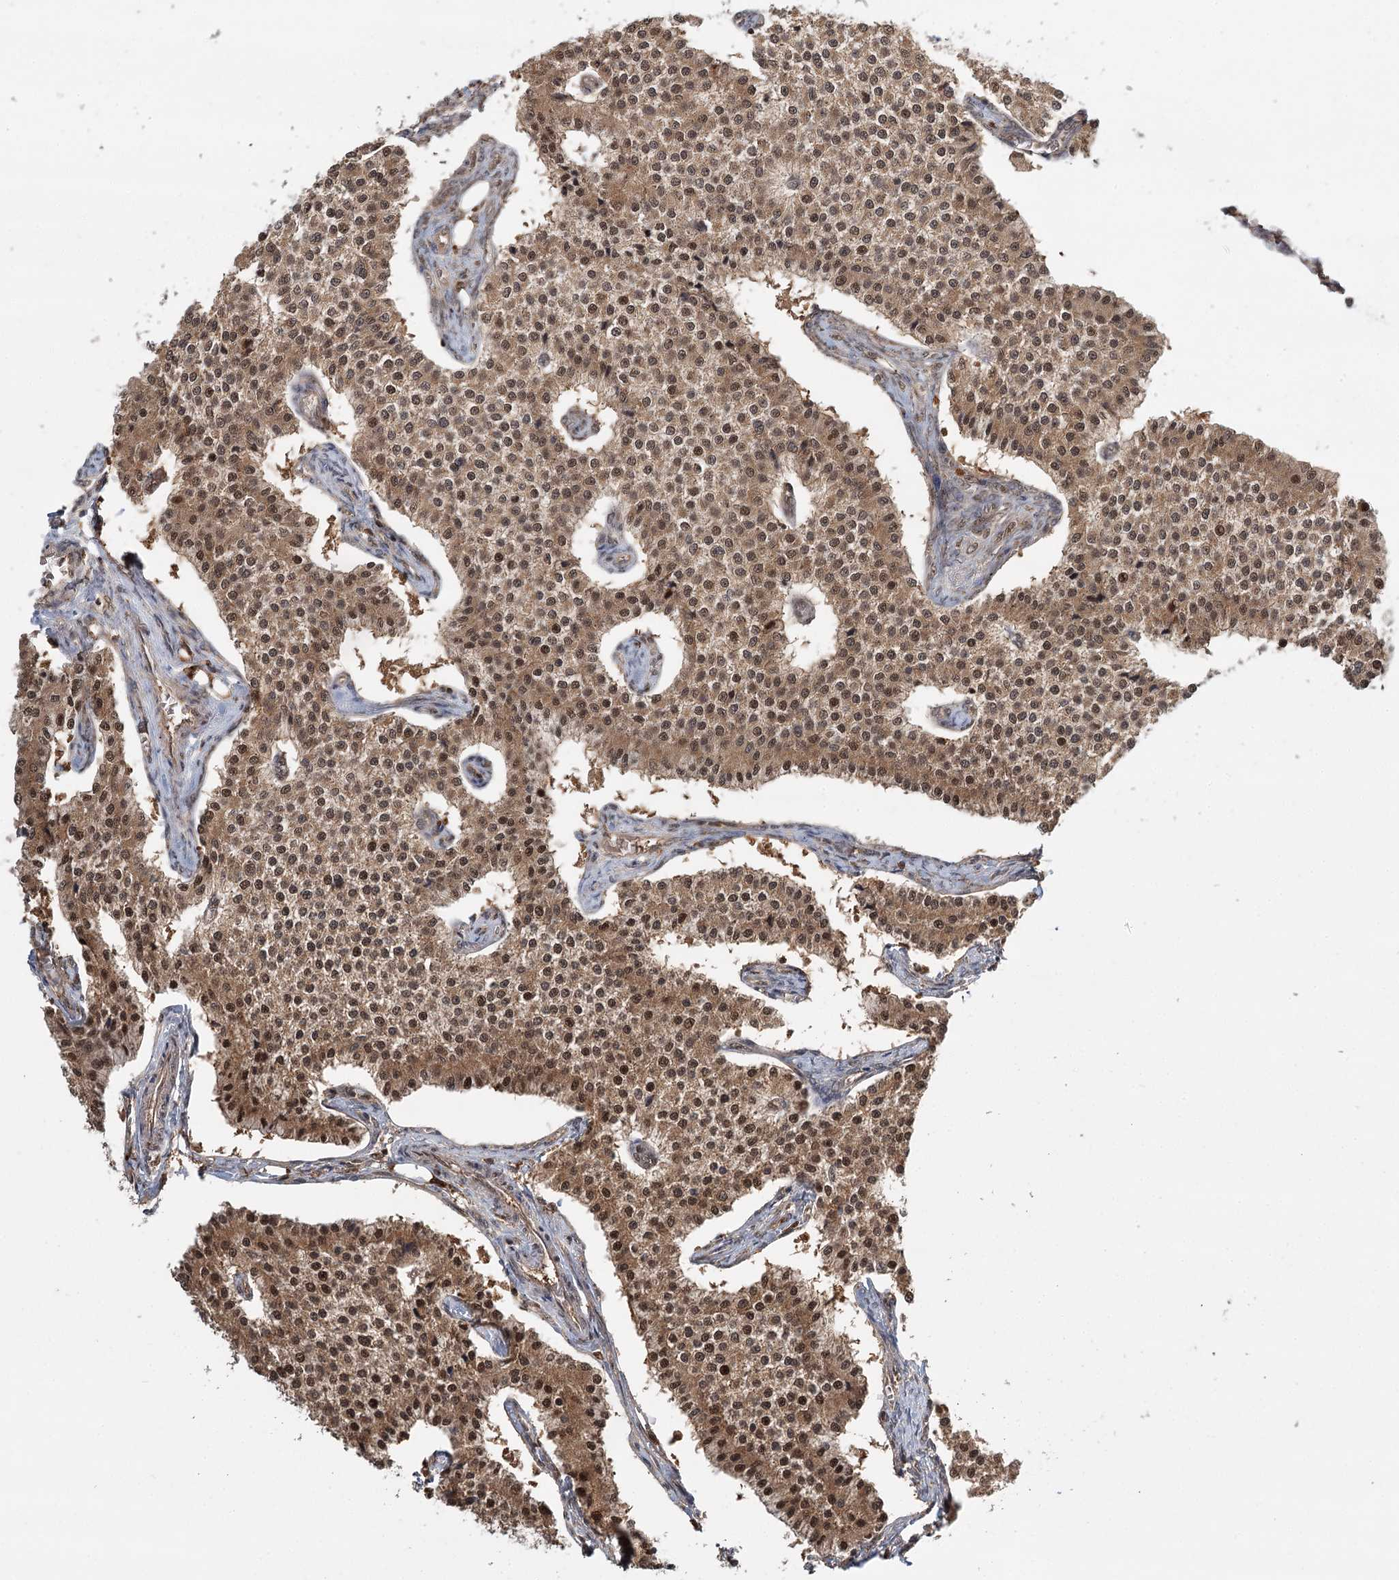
{"staining": {"intensity": "moderate", "quantity": ">75%", "location": "cytoplasmic/membranous,nuclear"}, "tissue": "carcinoid", "cell_type": "Tumor cells", "image_type": "cancer", "snomed": [{"axis": "morphology", "description": "Carcinoid, malignant, NOS"}, {"axis": "topography", "description": "Colon"}], "caption": "Carcinoid was stained to show a protein in brown. There is medium levels of moderate cytoplasmic/membranous and nuclear expression in approximately >75% of tumor cells. (Stains: DAB (3,3'-diaminobenzidine) in brown, nuclei in blue, Microscopy: brightfield microscopy at high magnification).", "gene": "N6AMT1", "patient": {"sex": "female", "age": 52}}